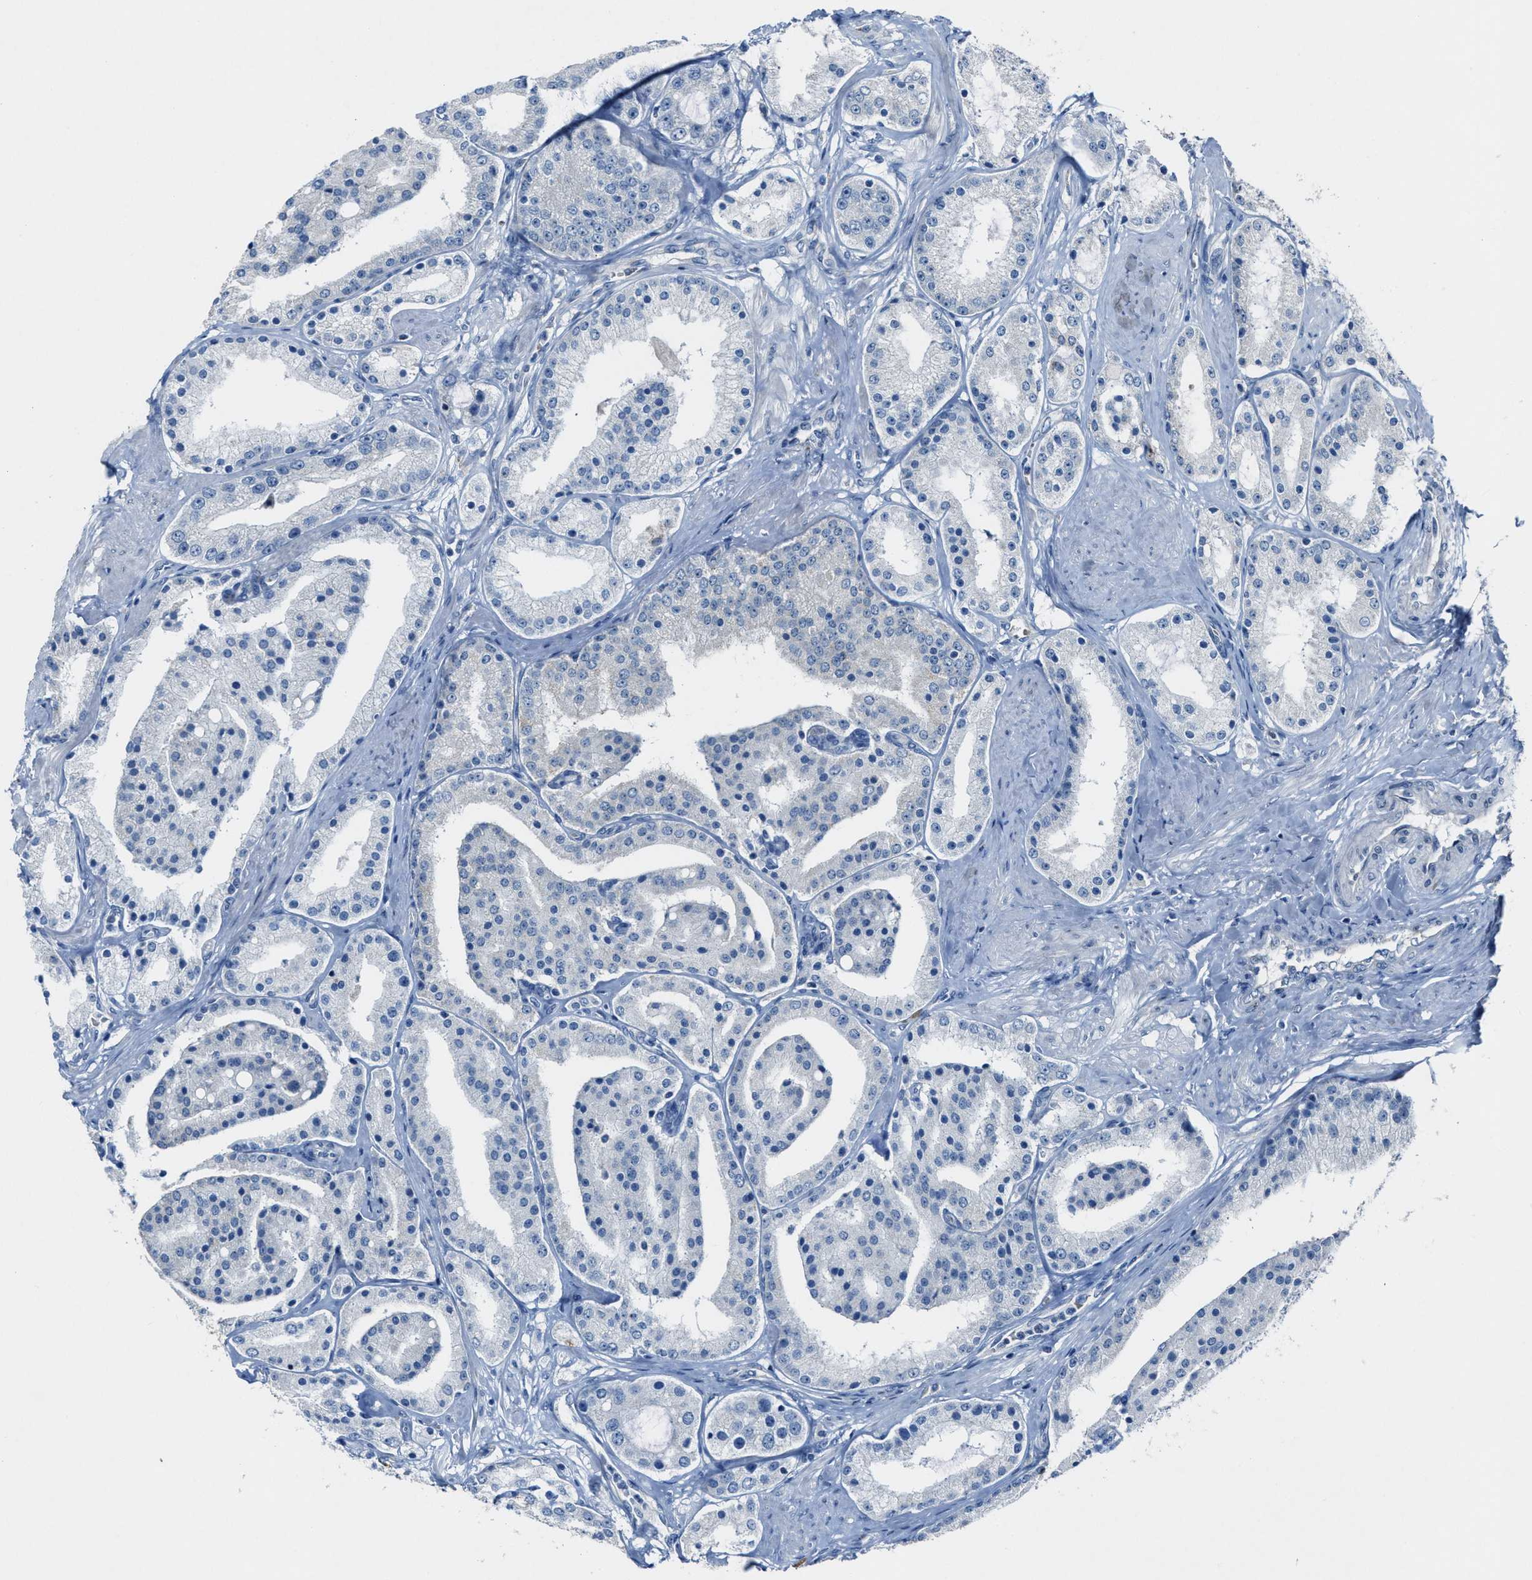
{"staining": {"intensity": "negative", "quantity": "none", "location": "none"}, "tissue": "prostate cancer", "cell_type": "Tumor cells", "image_type": "cancer", "snomed": [{"axis": "morphology", "description": "Adenocarcinoma, Low grade"}, {"axis": "topography", "description": "Prostate"}], "caption": "The micrograph reveals no staining of tumor cells in prostate cancer (adenocarcinoma (low-grade)). (Brightfield microscopy of DAB immunohistochemistry at high magnification).", "gene": "CDON", "patient": {"sex": "male", "age": 63}}